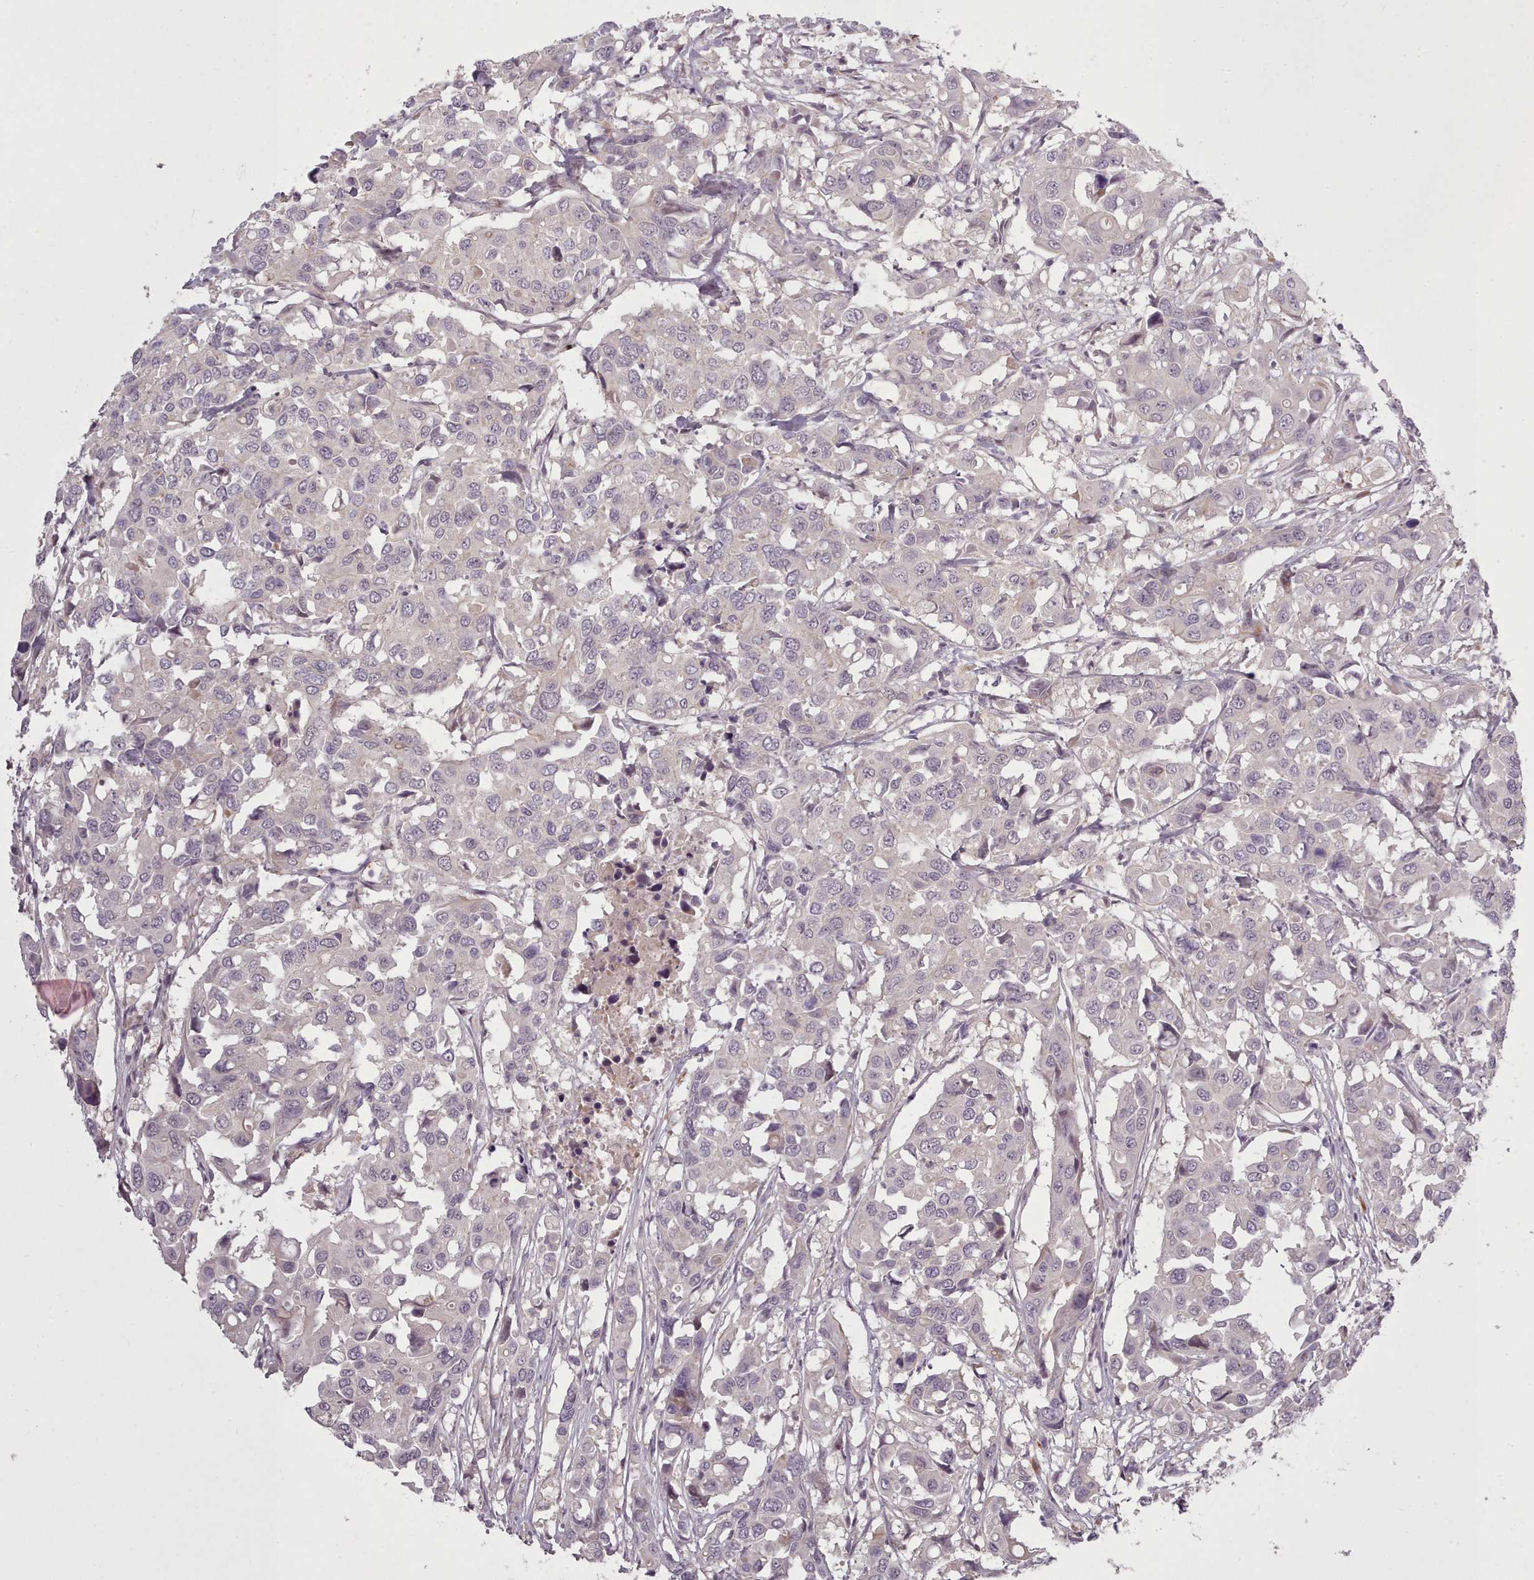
{"staining": {"intensity": "negative", "quantity": "none", "location": "none"}, "tissue": "colorectal cancer", "cell_type": "Tumor cells", "image_type": "cancer", "snomed": [{"axis": "morphology", "description": "Adenocarcinoma, NOS"}, {"axis": "topography", "description": "Colon"}], "caption": "Colorectal adenocarcinoma was stained to show a protein in brown. There is no significant positivity in tumor cells. (DAB (3,3'-diaminobenzidine) IHC with hematoxylin counter stain).", "gene": "LEFTY2", "patient": {"sex": "male", "age": 77}}